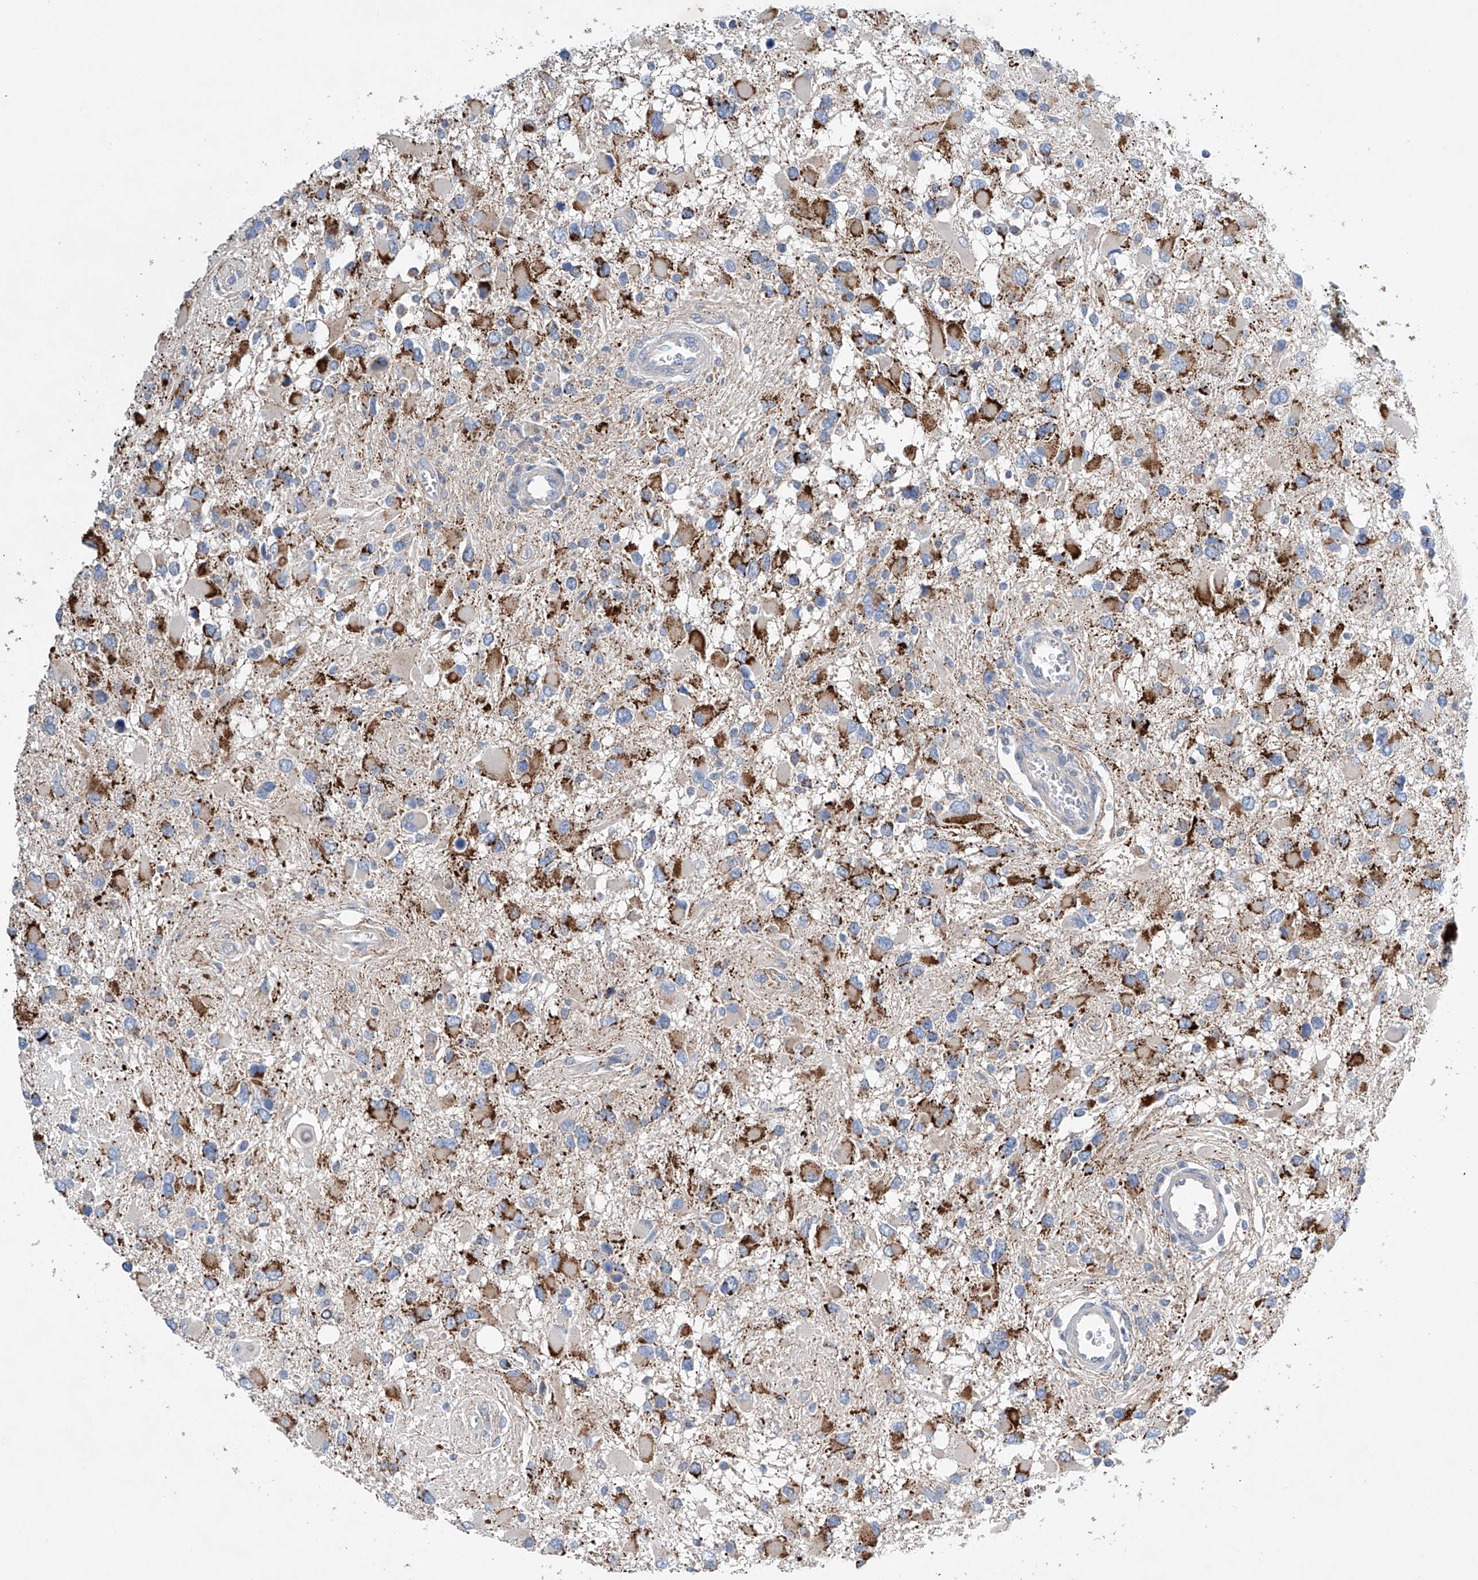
{"staining": {"intensity": "strong", "quantity": ">75%", "location": "cytoplasmic/membranous"}, "tissue": "glioma", "cell_type": "Tumor cells", "image_type": "cancer", "snomed": [{"axis": "morphology", "description": "Glioma, malignant, High grade"}, {"axis": "topography", "description": "Brain"}], "caption": "This image shows IHC staining of human malignant high-grade glioma, with high strong cytoplasmic/membranous positivity in about >75% of tumor cells.", "gene": "GPC4", "patient": {"sex": "male", "age": 53}}